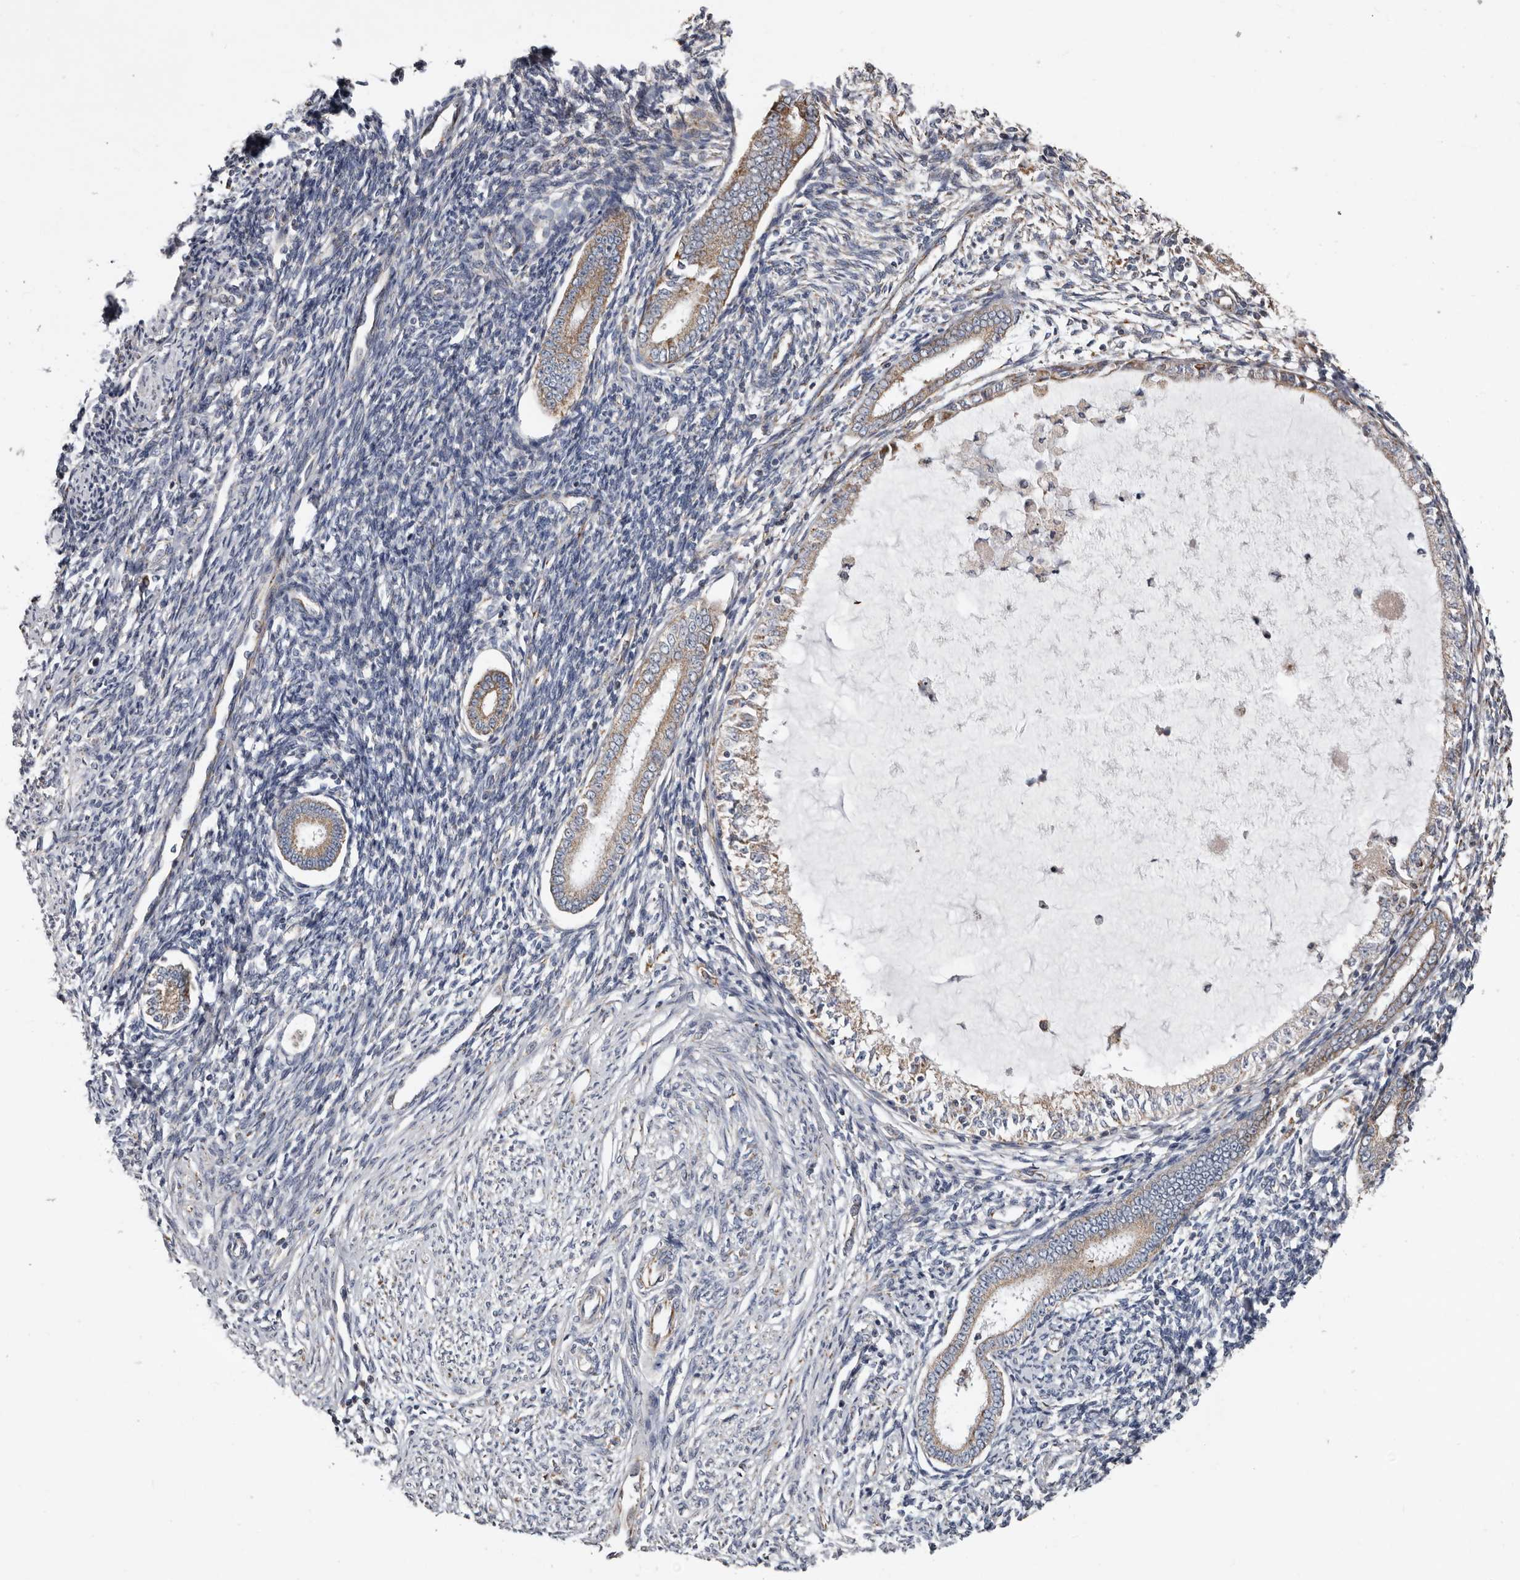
{"staining": {"intensity": "weak", "quantity": "<25%", "location": "cytoplasmic/membranous"}, "tissue": "endometrium", "cell_type": "Cells in endometrial stroma", "image_type": "normal", "snomed": [{"axis": "morphology", "description": "Normal tissue, NOS"}, {"axis": "topography", "description": "Endometrium"}], "caption": "Image shows no significant protein expression in cells in endometrial stroma of unremarkable endometrium. The staining was performed using DAB to visualize the protein expression in brown, while the nuclei were stained in blue with hematoxylin (Magnification: 20x).", "gene": "MRPL18", "patient": {"sex": "female", "age": 56}}